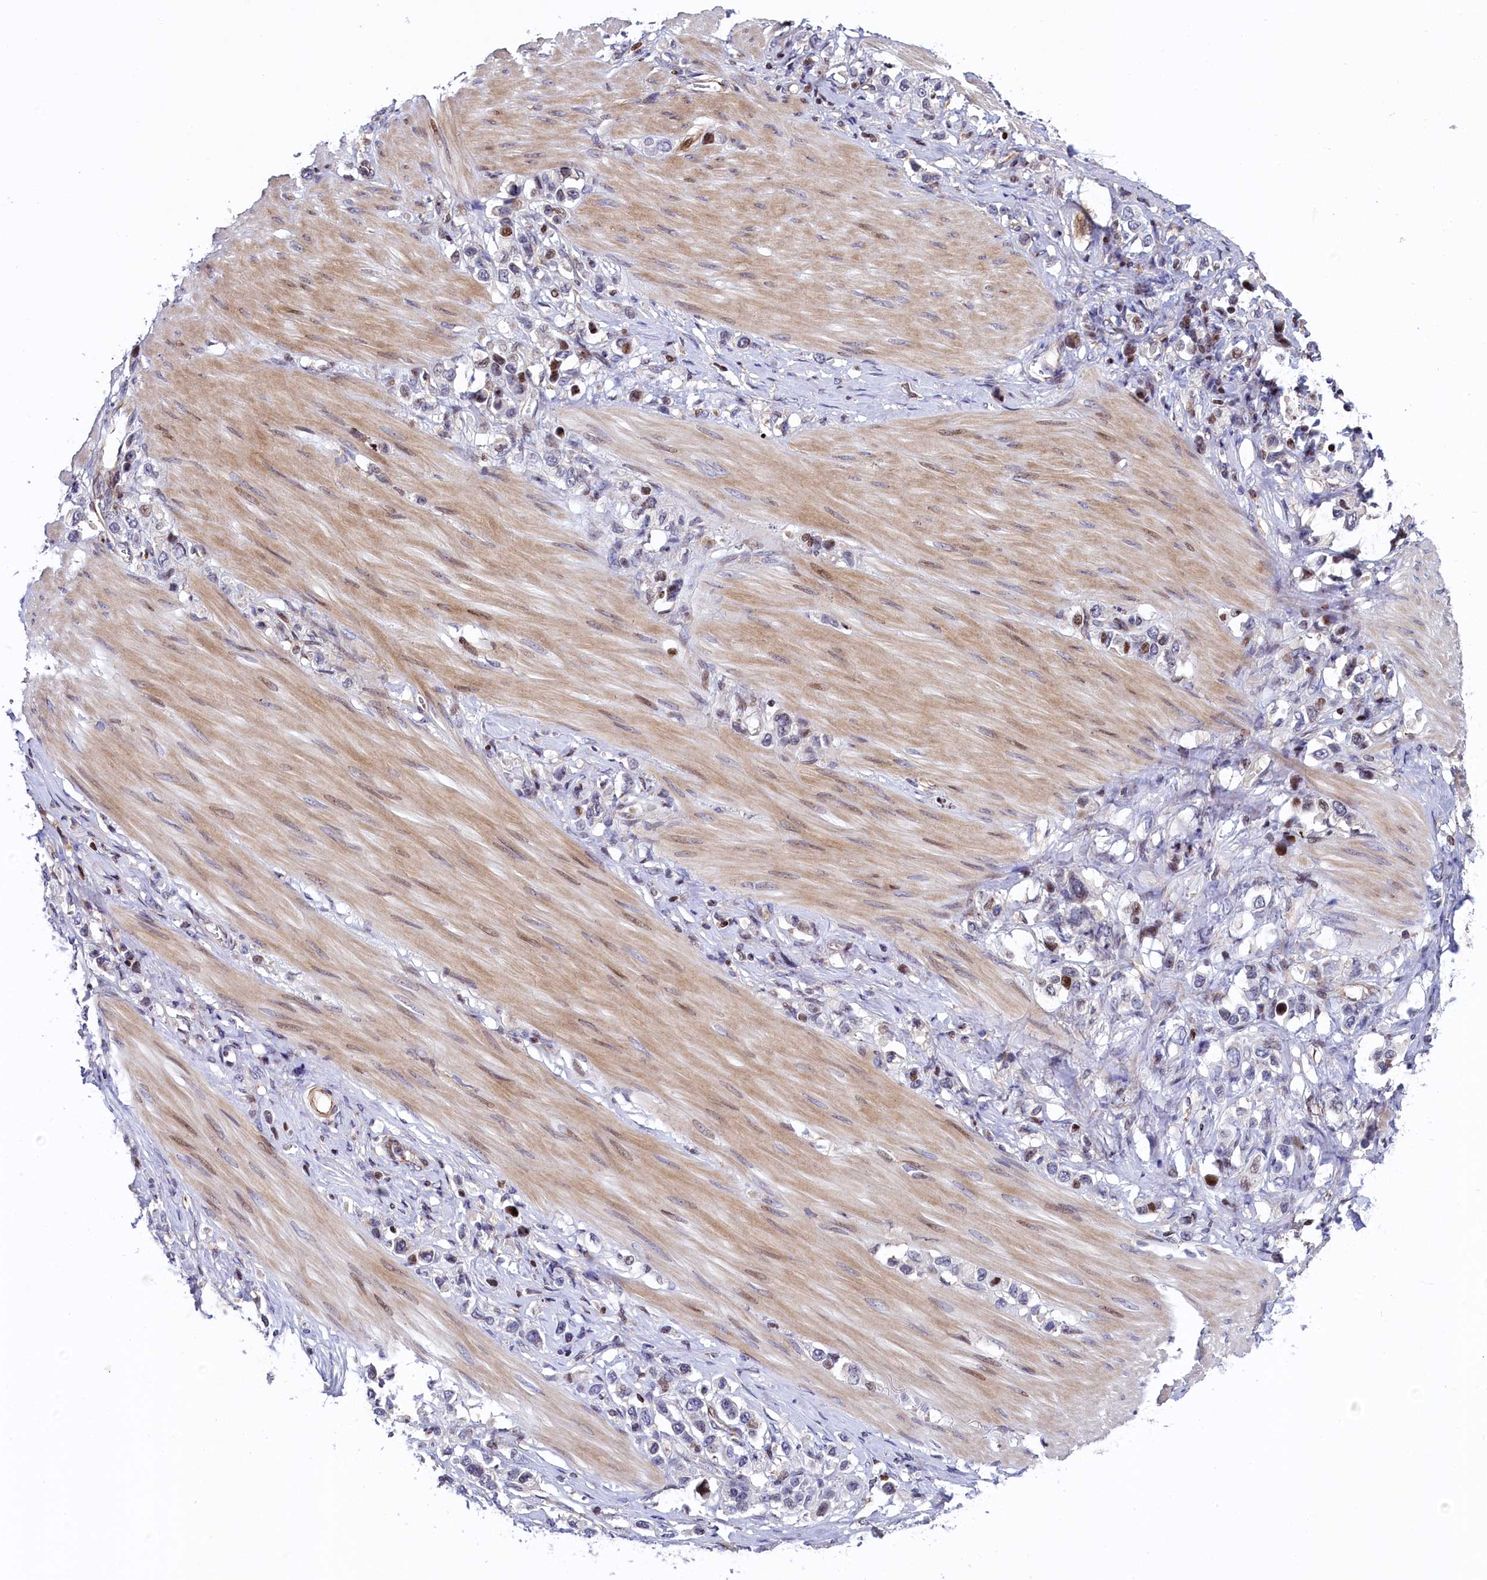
{"staining": {"intensity": "moderate", "quantity": "<25%", "location": "nuclear"}, "tissue": "stomach cancer", "cell_type": "Tumor cells", "image_type": "cancer", "snomed": [{"axis": "morphology", "description": "Adenocarcinoma, NOS"}, {"axis": "topography", "description": "Stomach"}], "caption": "Human stomach adenocarcinoma stained with a protein marker exhibits moderate staining in tumor cells.", "gene": "TGDS", "patient": {"sex": "female", "age": 65}}